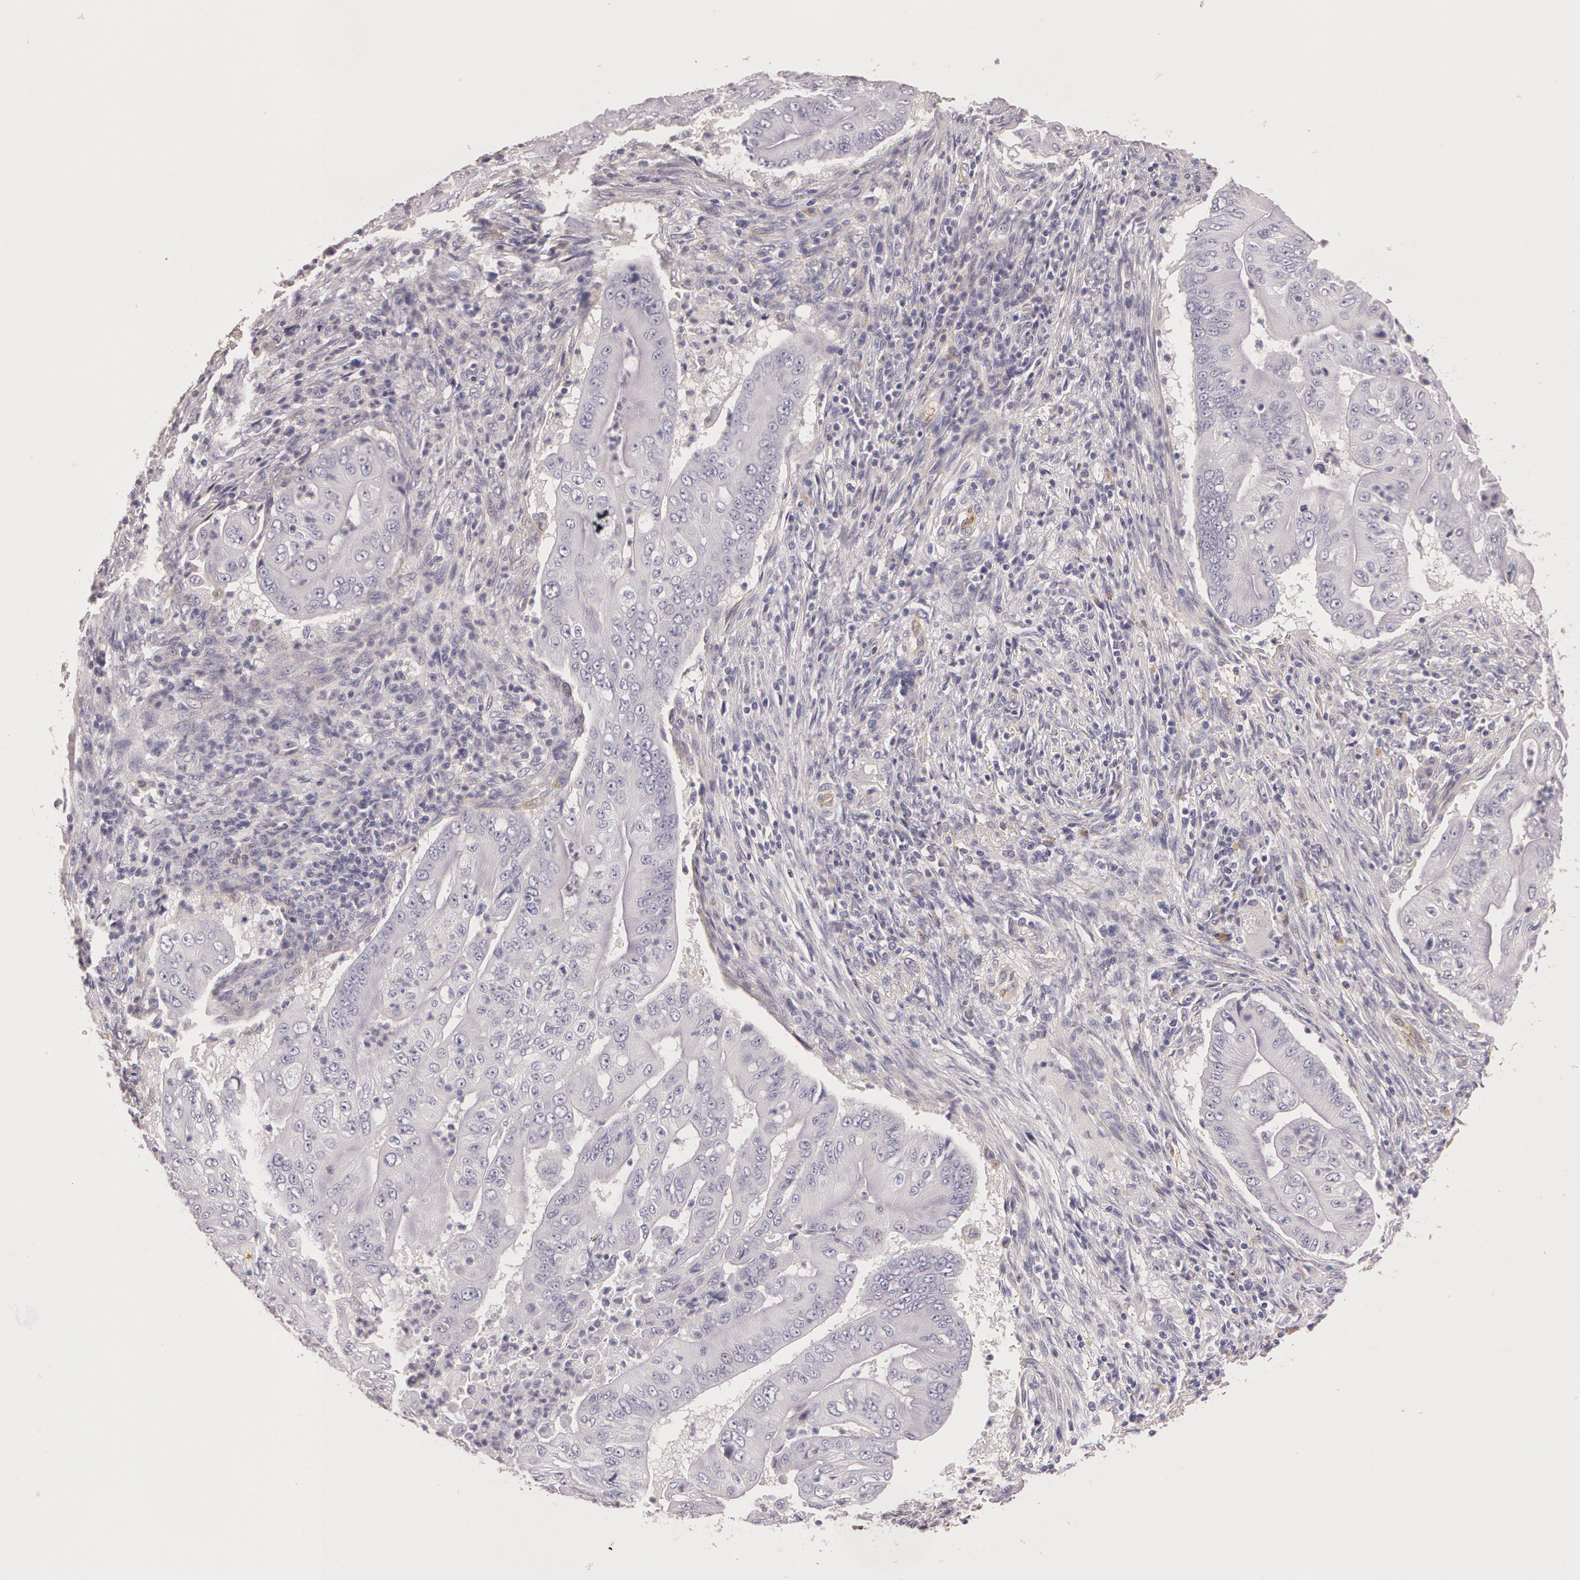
{"staining": {"intensity": "negative", "quantity": "none", "location": "none"}, "tissue": "pancreatic cancer", "cell_type": "Tumor cells", "image_type": "cancer", "snomed": [{"axis": "morphology", "description": "Adenocarcinoma, NOS"}, {"axis": "topography", "description": "Pancreas"}], "caption": "Immunohistochemistry of pancreatic cancer (adenocarcinoma) shows no expression in tumor cells.", "gene": "G2E3", "patient": {"sex": "male", "age": 62}}